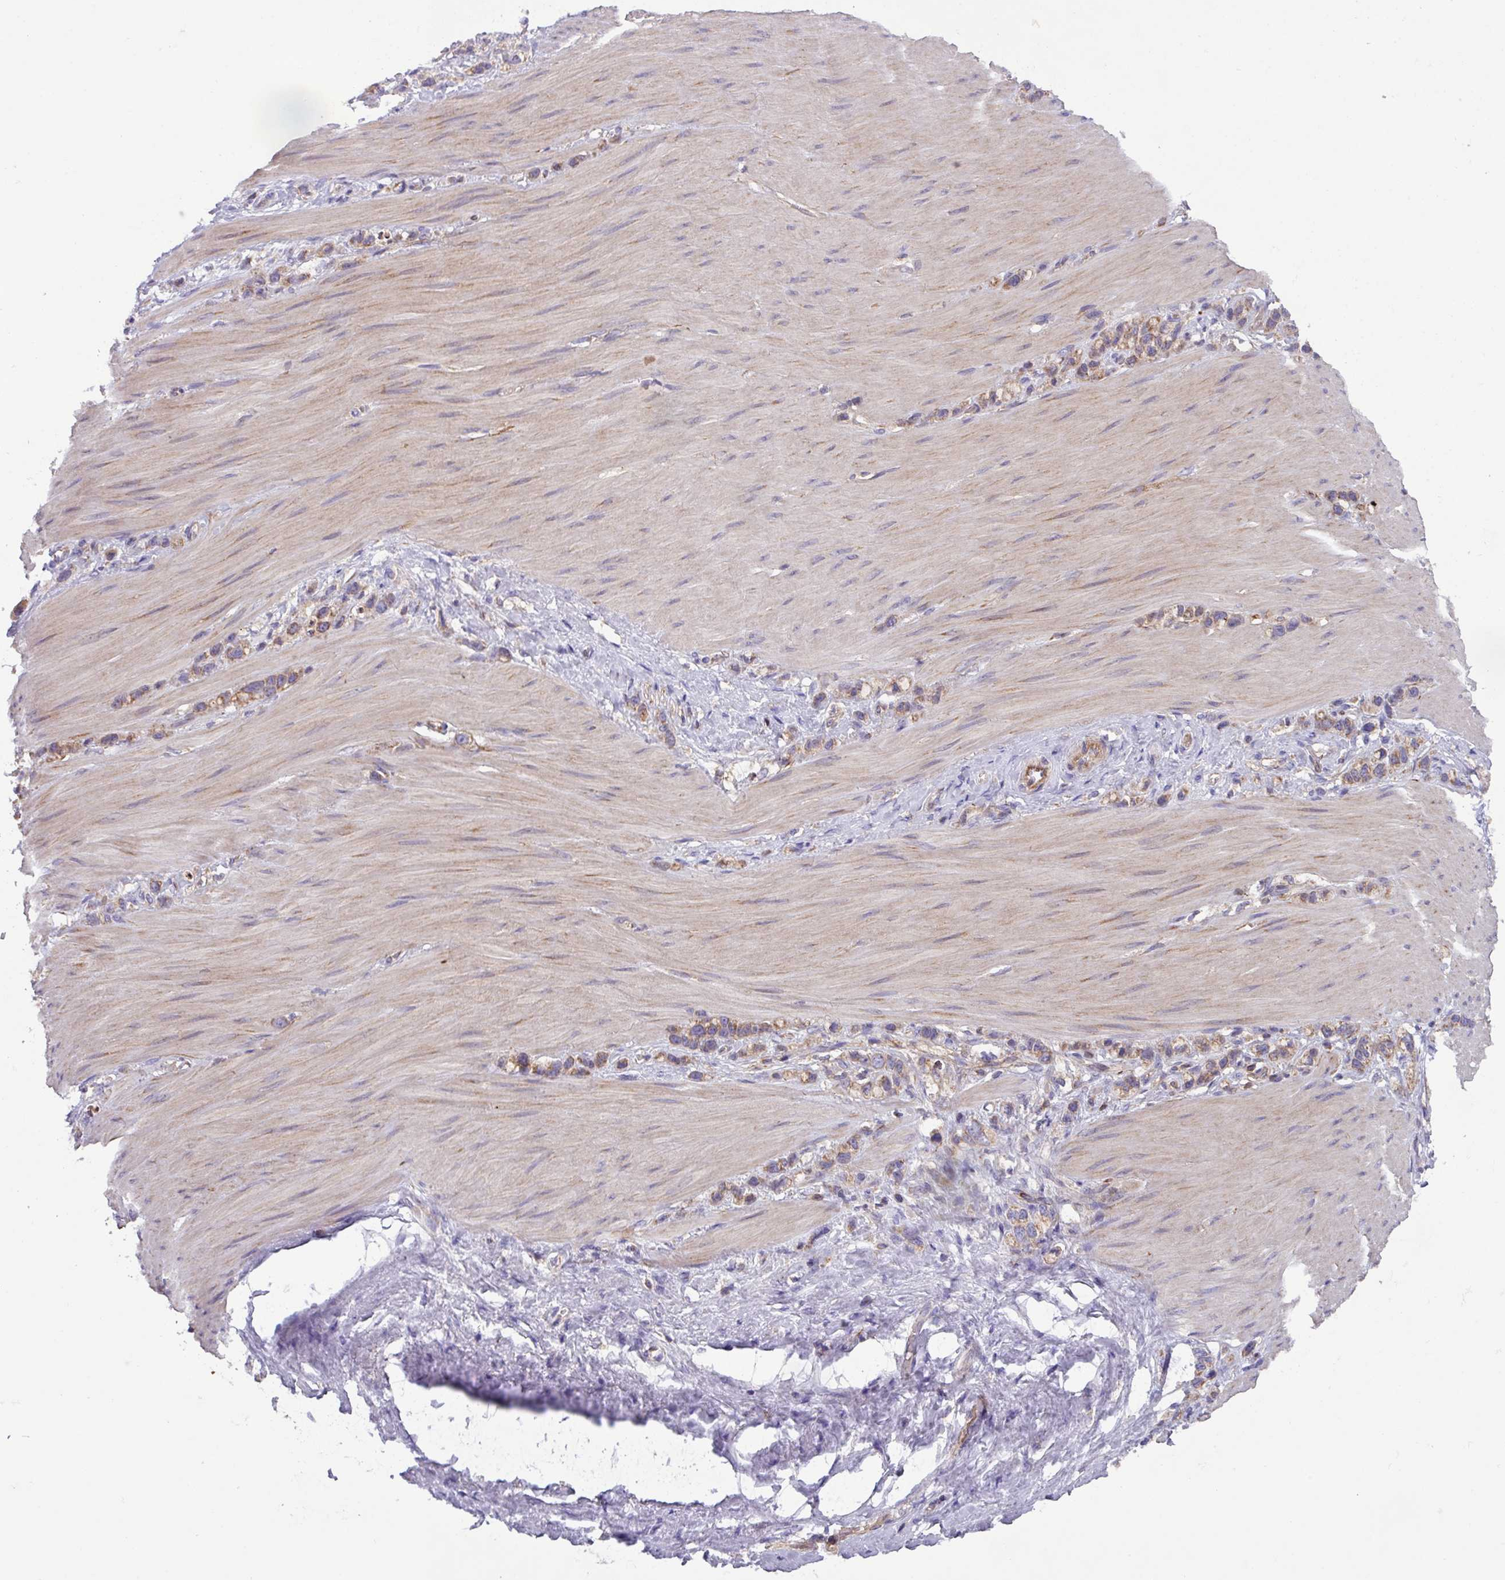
{"staining": {"intensity": "moderate", "quantity": ">75%", "location": "cytoplasmic/membranous"}, "tissue": "stomach cancer", "cell_type": "Tumor cells", "image_type": "cancer", "snomed": [{"axis": "morphology", "description": "Adenocarcinoma, NOS"}, {"axis": "topography", "description": "Stomach"}], "caption": "The immunohistochemical stain highlights moderate cytoplasmic/membranous staining in tumor cells of stomach adenocarcinoma tissue.", "gene": "PLEKHD1", "patient": {"sex": "female", "age": 65}}